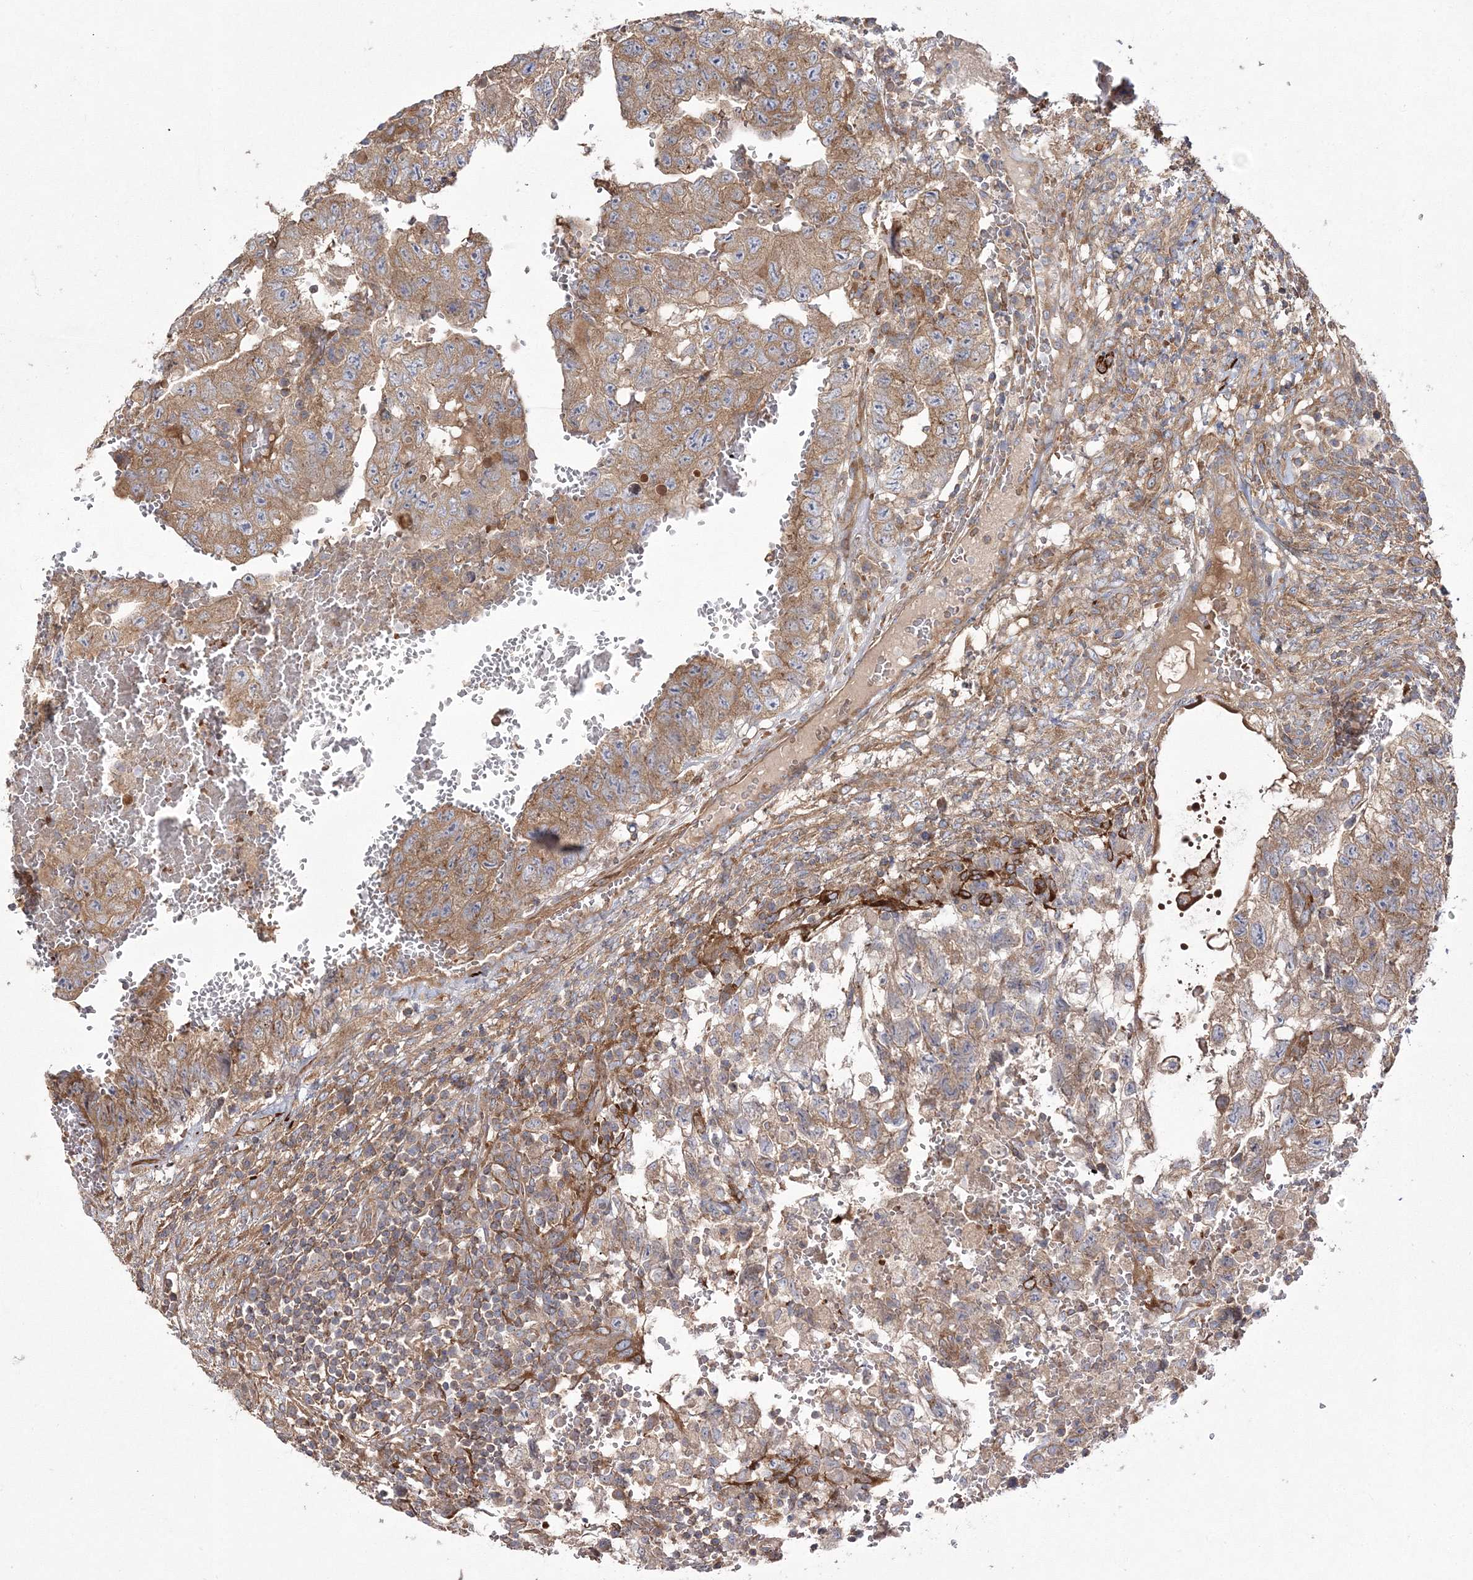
{"staining": {"intensity": "moderate", "quantity": ">75%", "location": "cytoplasmic/membranous"}, "tissue": "testis cancer", "cell_type": "Tumor cells", "image_type": "cancer", "snomed": [{"axis": "morphology", "description": "Carcinoma, Embryonal, NOS"}, {"axis": "topography", "description": "Testis"}], "caption": "Human testis embryonal carcinoma stained for a protein (brown) exhibits moderate cytoplasmic/membranous positive expression in about >75% of tumor cells.", "gene": "ZSWIM6", "patient": {"sex": "male", "age": 36}}